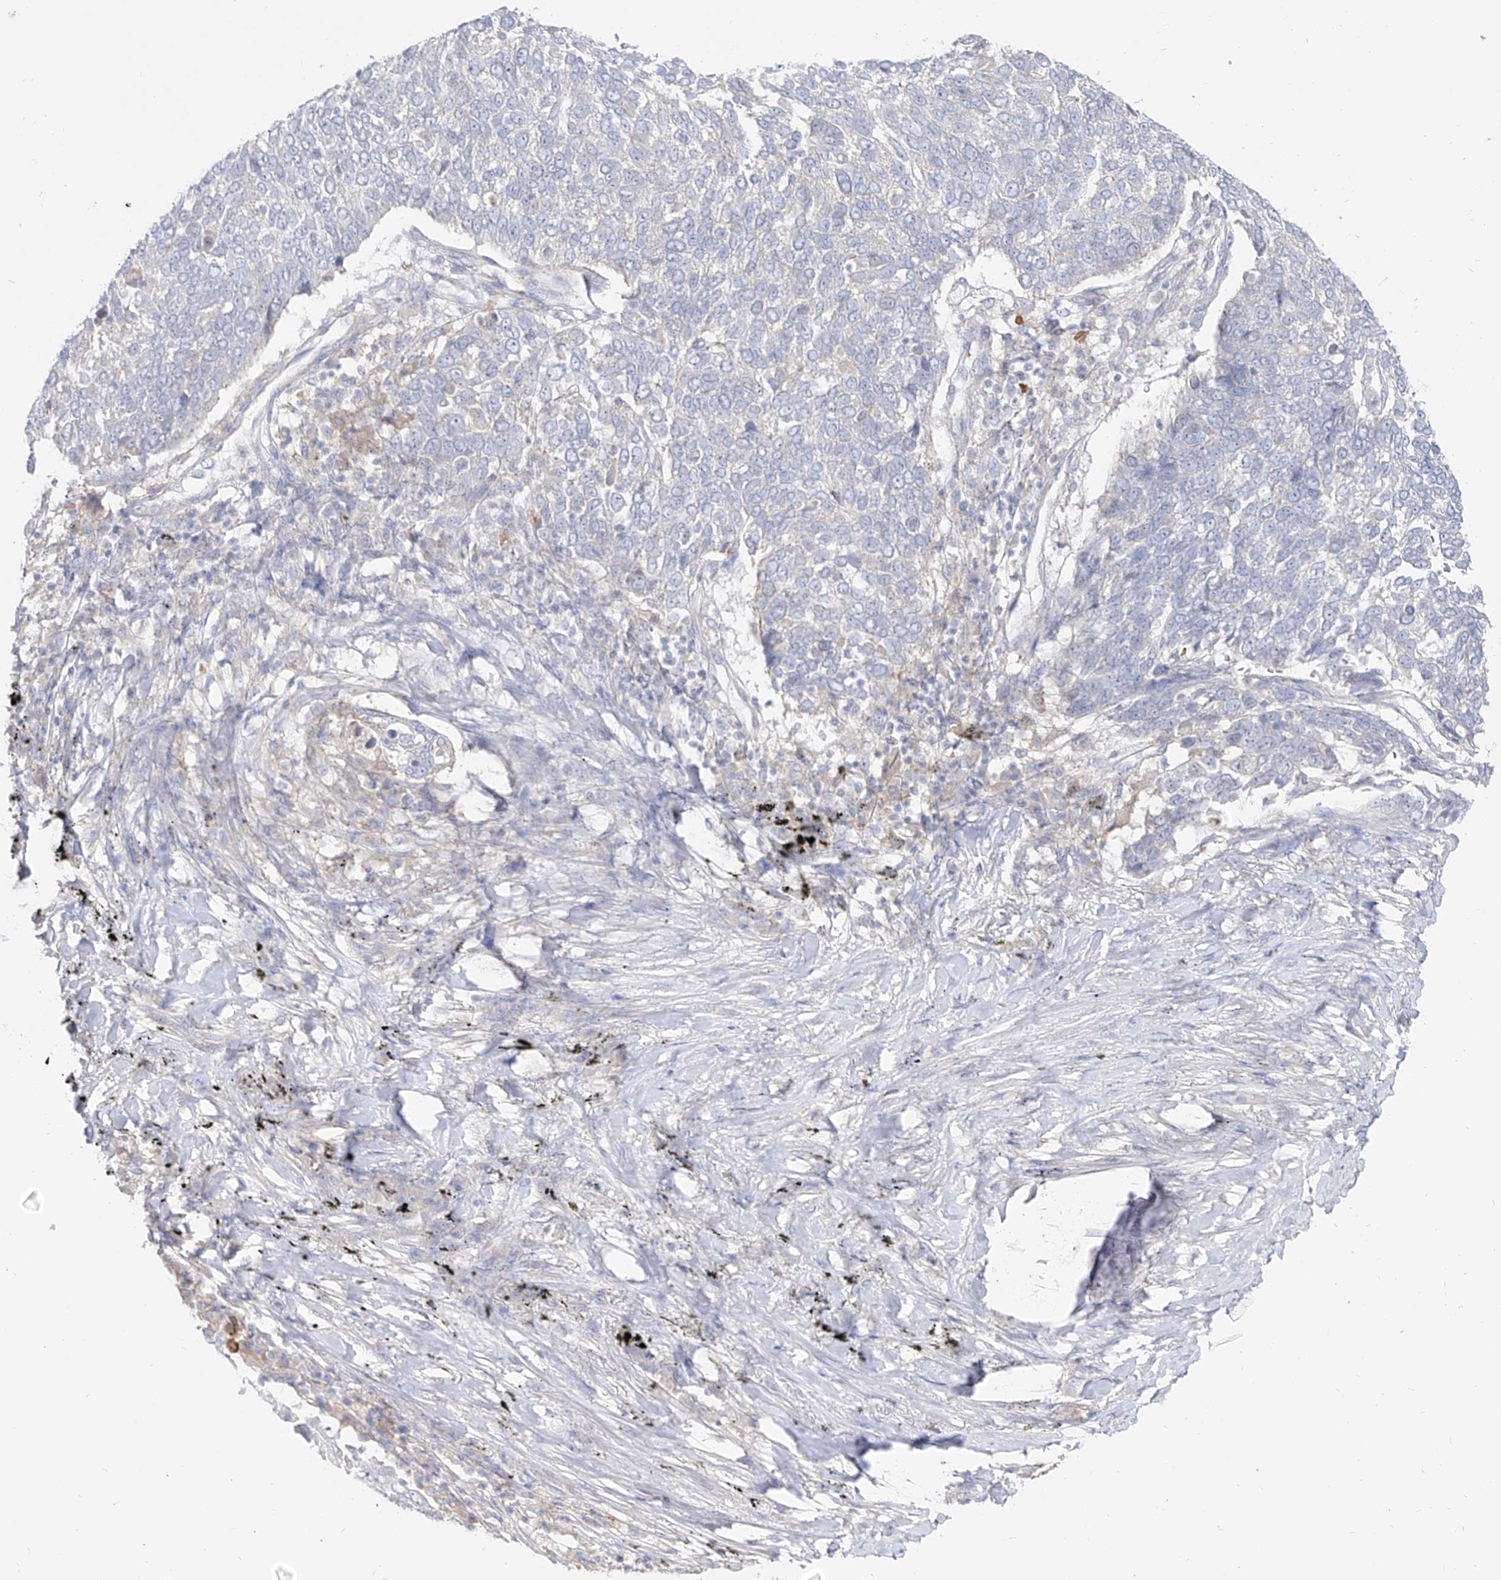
{"staining": {"intensity": "negative", "quantity": "none", "location": "none"}, "tissue": "lung cancer", "cell_type": "Tumor cells", "image_type": "cancer", "snomed": [{"axis": "morphology", "description": "Squamous cell carcinoma, NOS"}, {"axis": "topography", "description": "Lung"}], "caption": "The image shows no staining of tumor cells in lung cancer (squamous cell carcinoma).", "gene": "RBFOX3", "patient": {"sex": "male", "age": 66}}